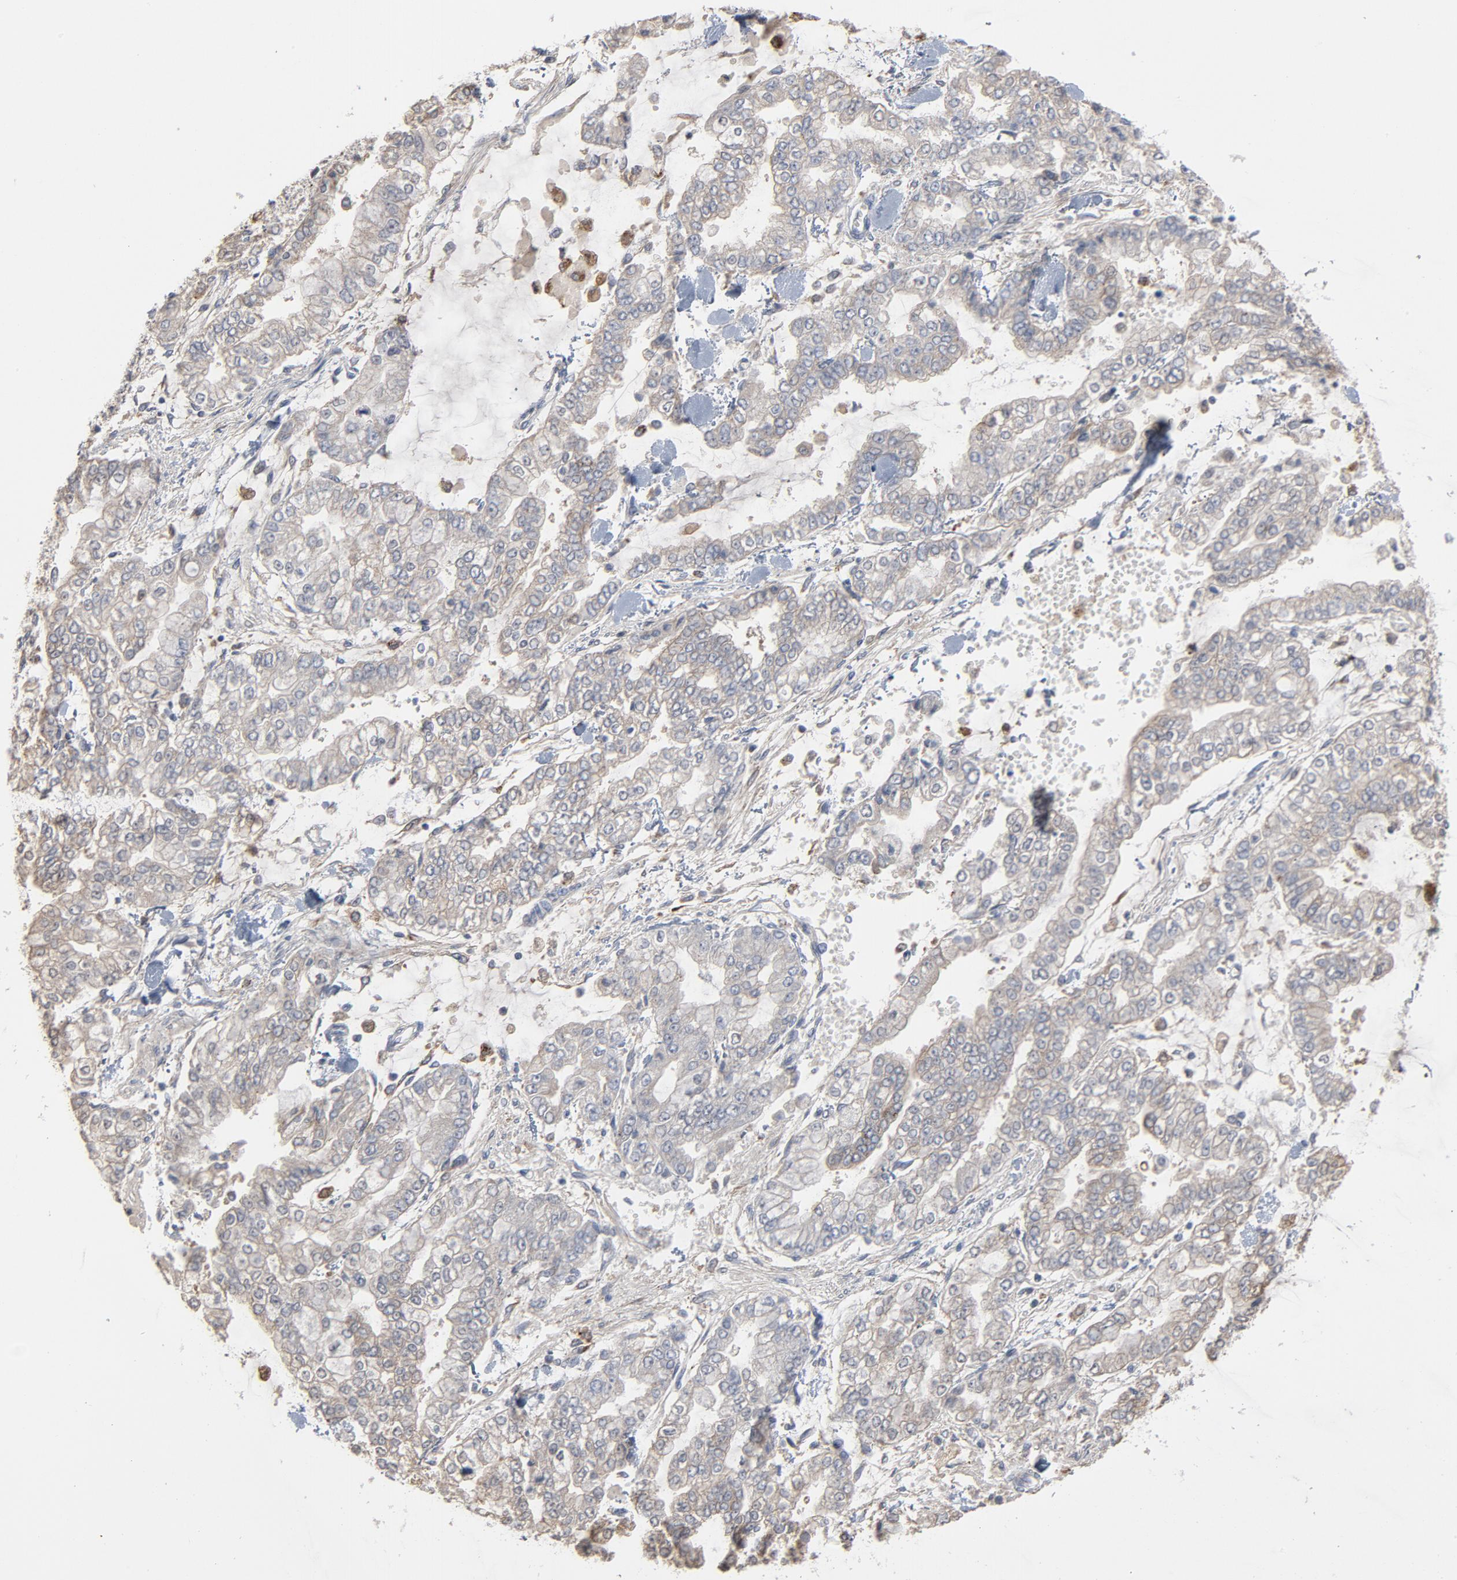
{"staining": {"intensity": "negative", "quantity": "none", "location": "none"}, "tissue": "stomach cancer", "cell_type": "Tumor cells", "image_type": "cancer", "snomed": [{"axis": "morphology", "description": "Normal tissue, NOS"}, {"axis": "morphology", "description": "Adenocarcinoma, NOS"}, {"axis": "topography", "description": "Stomach, upper"}, {"axis": "topography", "description": "Stomach"}], "caption": "Stomach cancer (adenocarcinoma) stained for a protein using immunohistochemistry demonstrates no expression tumor cells.", "gene": "POMT2", "patient": {"sex": "male", "age": 76}}